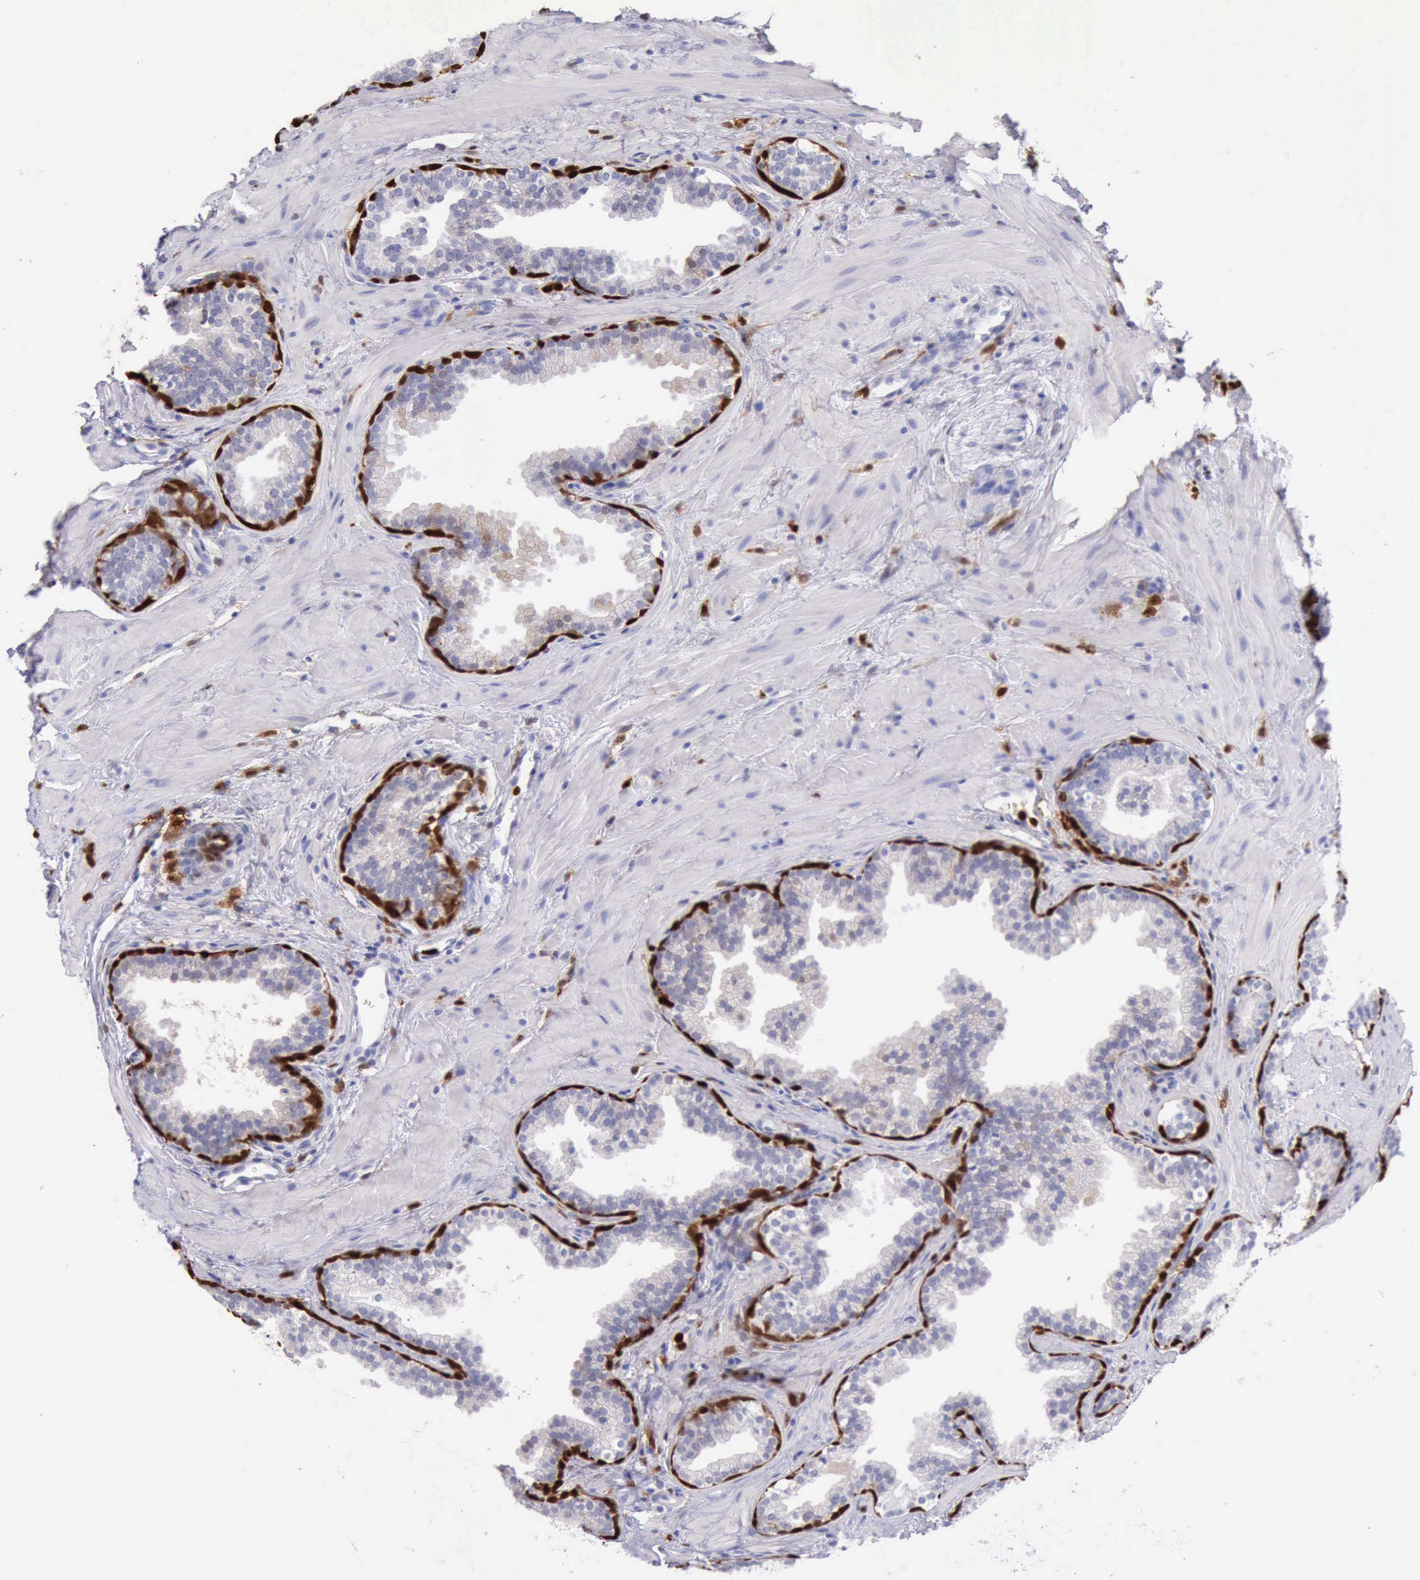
{"staining": {"intensity": "strong", "quantity": "25%-75%", "location": "cytoplasmic/membranous"}, "tissue": "prostate", "cell_type": "Glandular cells", "image_type": "normal", "snomed": [{"axis": "morphology", "description": "Normal tissue, NOS"}, {"axis": "topography", "description": "Prostate"}], "caption": "Immunohistochemical staining of normal human prostate shows high levels of strong cytoplasmic/membranous positivity in about 25%-75% of glandular cells. Immunohistochemistry (ihc) stains the protein in brown and the nuclei are stained blue.", "gene": "CSTA", "patient": {"sex": "male", "age": 51}}